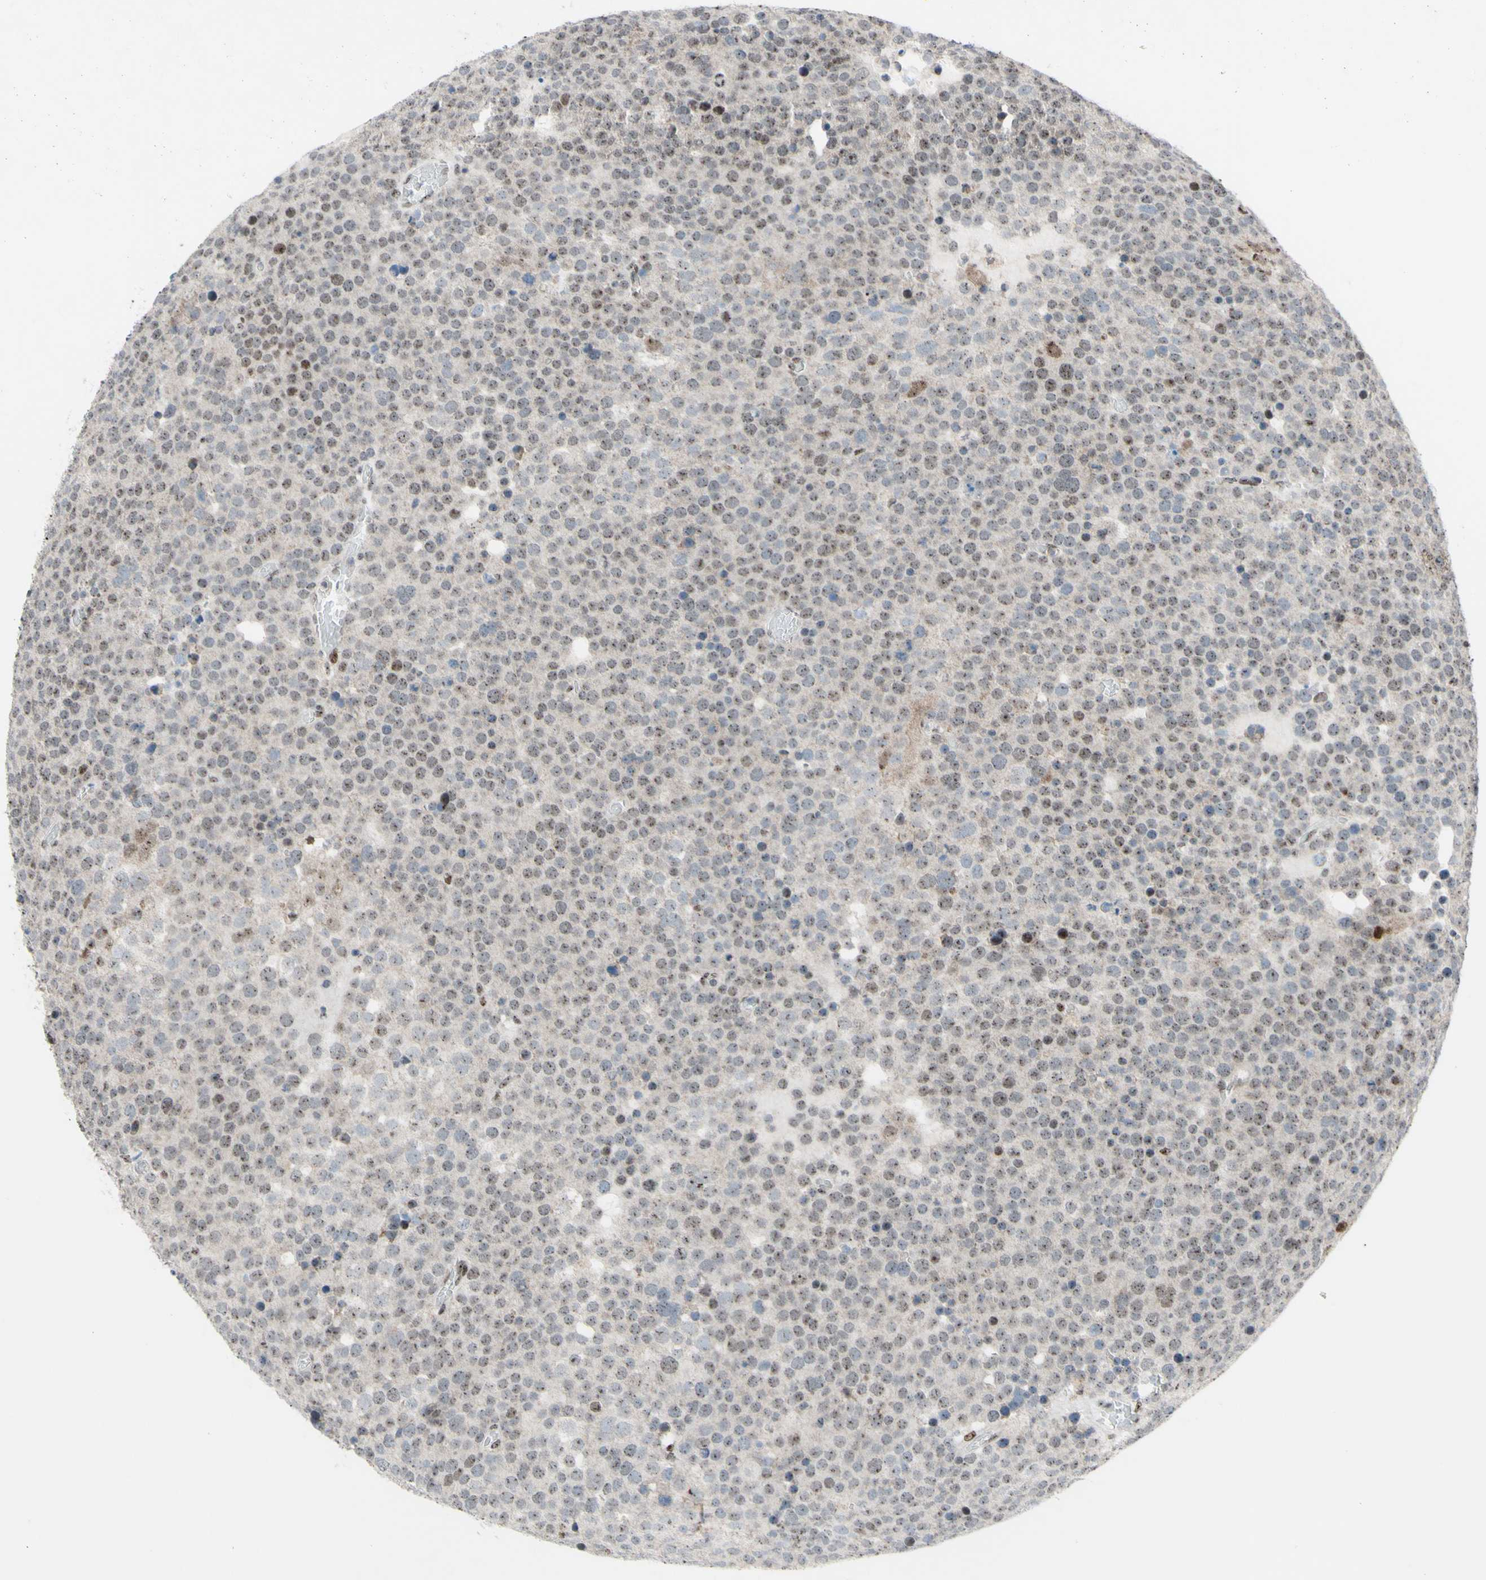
{"staining": {"intensity": "weak", "quantity": "25%-75%", "location": "nuclear"}, "tissue": "testis cancer", "cell_type": "Tumor cells", "image_type": "cancer", "snomed": [{"axis": "morphology", "description": "Seminoma, NOS"}, {"axis": "topography", "description": "Testis"}], "caption": "Protein expression analysis of testis cancer (seminoma) reveals weak nuclear staining in about 25%-75% of tumor cells. (DAB IHC with brightfield microscopy, high magnification).", "gene": "POLR1A", "patient": {"sex": "male", "age": 71}}